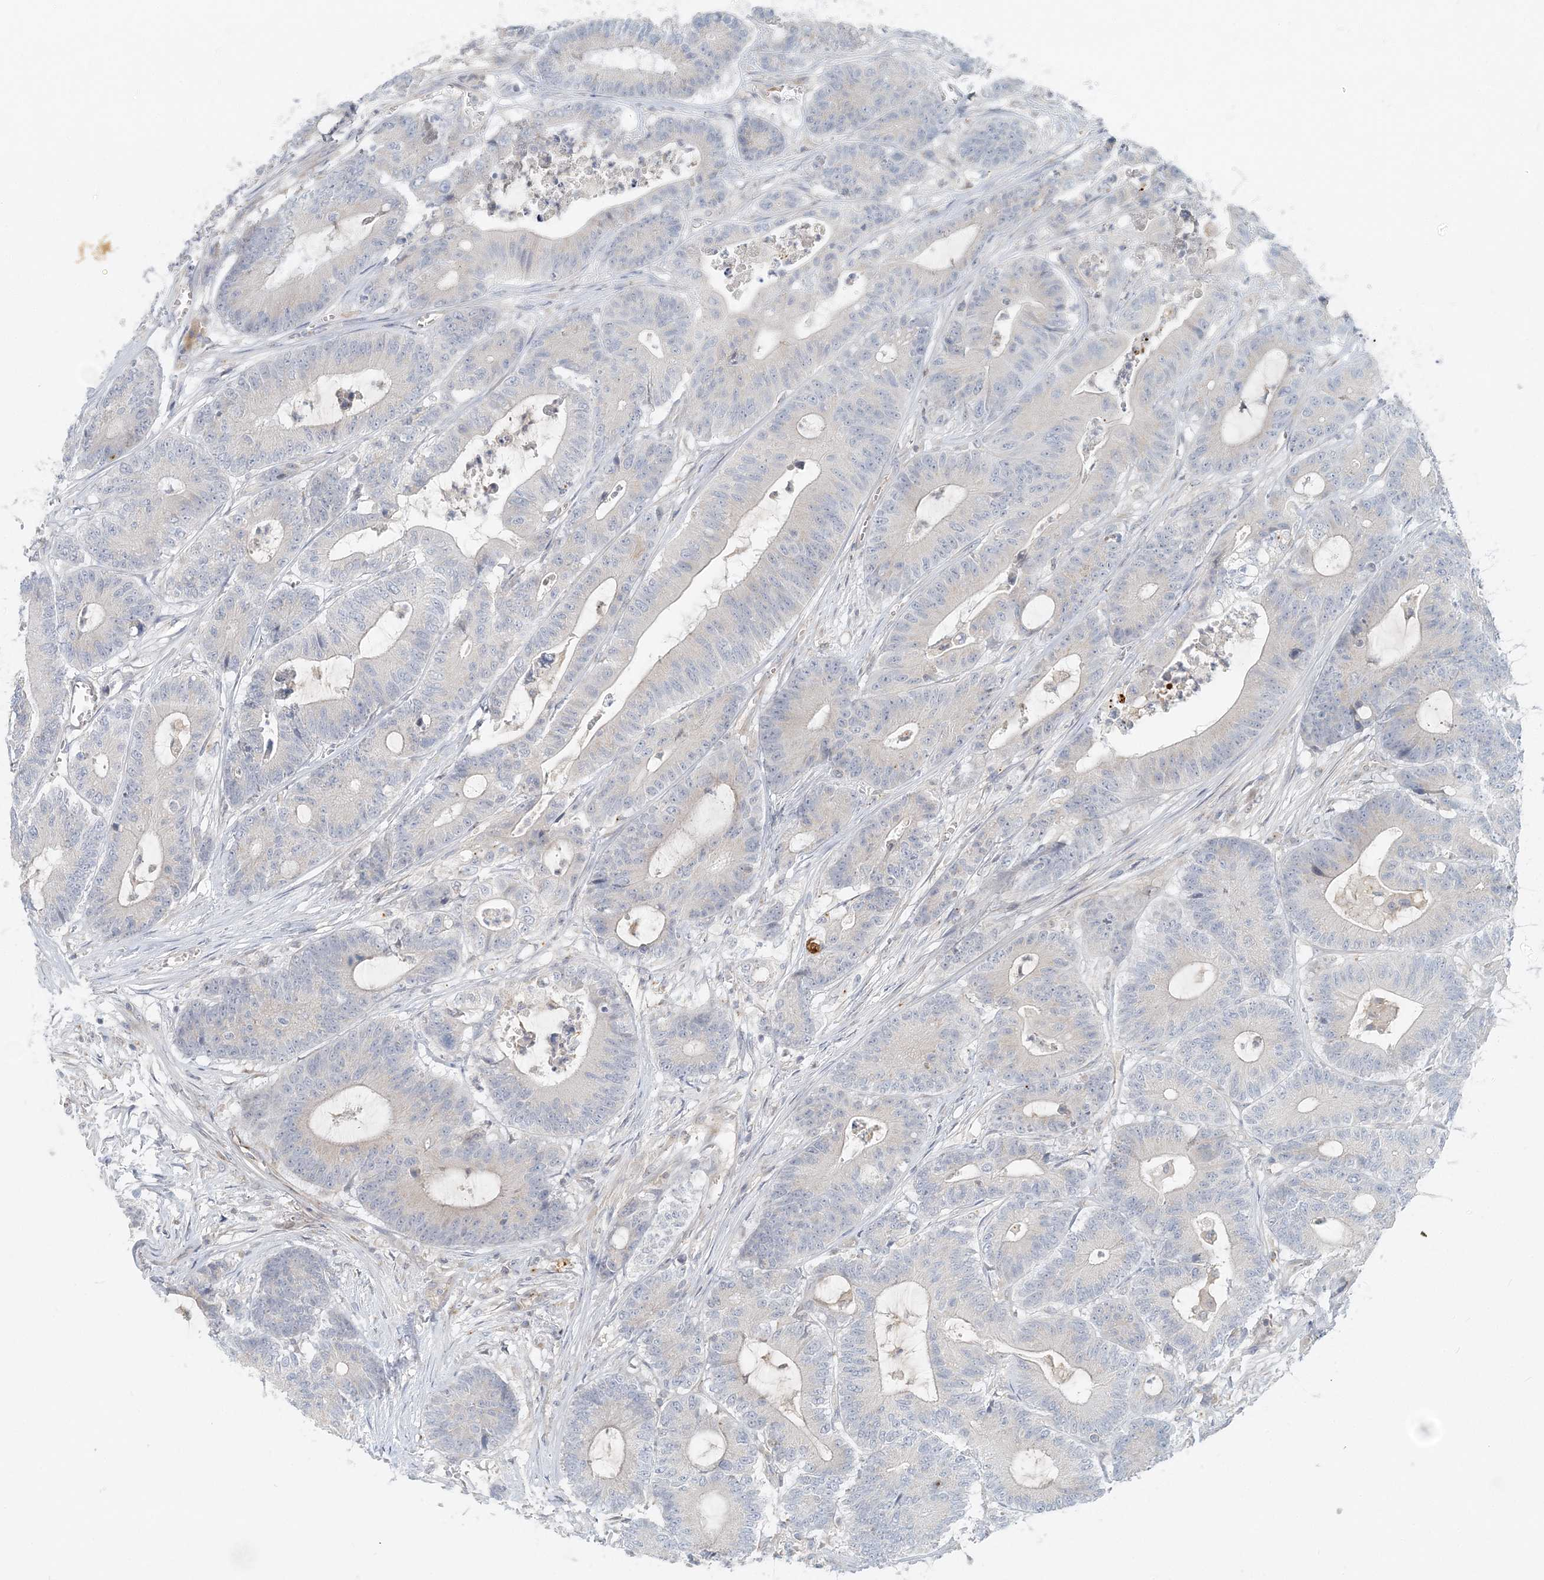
{"staining": {"intensity": "negative", "quantity": "none", "location": "none"}, "tissue": "colorectal cancer", "cell_type": "Tumor cells", "image_type": "cancer", "snomed": [{"axis": "morphology", "description": "Adenocarcinoma, NOS"}, {"axis": "topography", "description": "Colon"}], "caption": "Immunohistochemistry (IHC) micrograph of neoplastic tissue: colorectal cancer (adenocarcinoma) stained with DAB (3,3'-diaminobenzidine) reveals no significant protein expression in tumor cells.", "gene": "NAA11", "patient": {"sex": "female", "age": 84}}